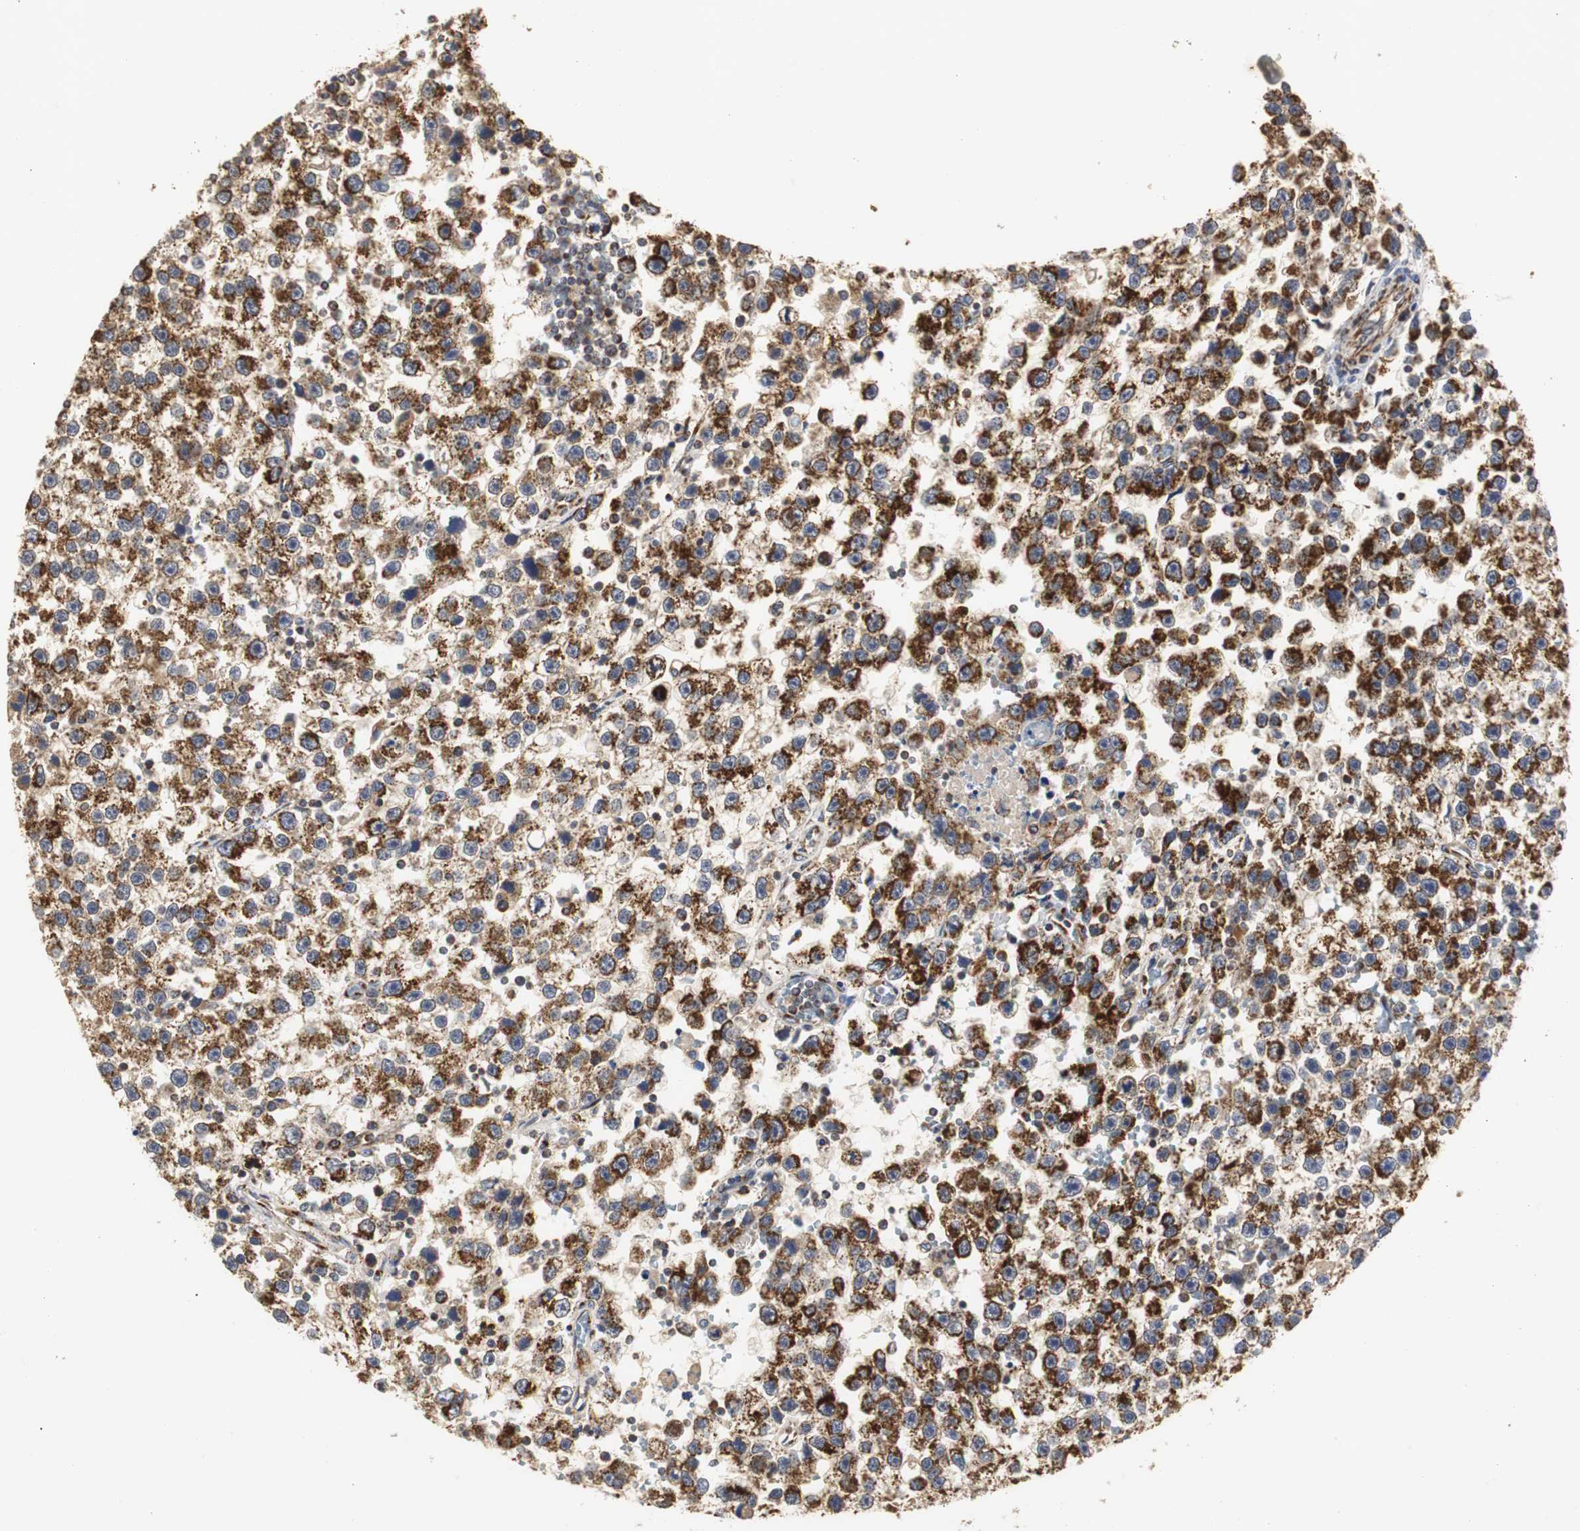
{"staining": {"intensity": "strong", "quantity": ">75%", "location": "cytoplasmic/membranous"}, "tissue": "testis cancer", "cell_type": "Tumor cells", "image_type": "cancer", "snomed": [{"axis": "morphology", "description": "Seminoma, NOS"}, {"axis": "topography", "description": "Testis"}], "caption": "A high-resolution micrograph shows immunohistochemistry (IHC) staining of seminoma (testis), which reveals strong cytoplasmic/membranous positivity in about >75% of tumor cells. (DAB (3,3'-diaminobenzidine) IHC, brown staining for protein, blue staining for nuclei).", "gene": "HSD17B10", "patient": {"sex": "male", "age": 33}}